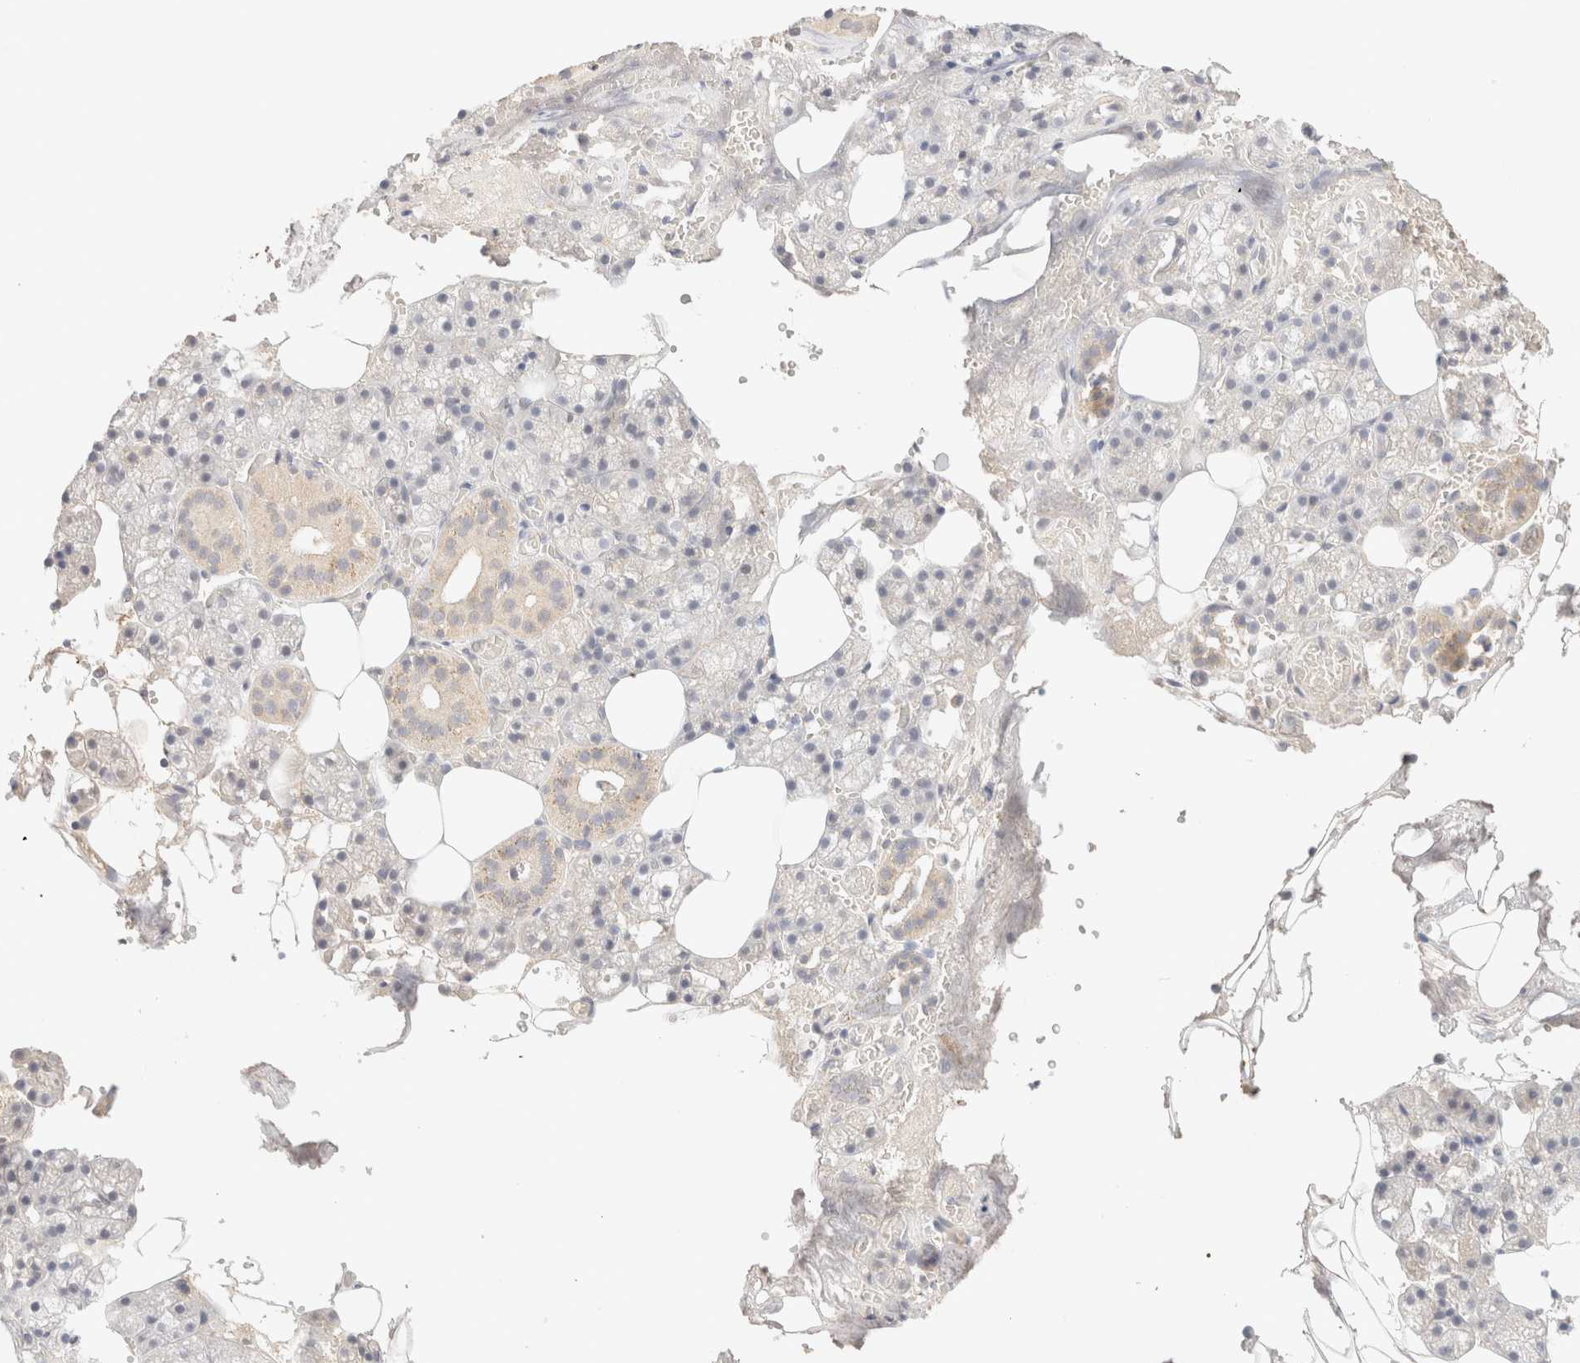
{"staining": {"intensity": "negative", "quantity": "none", "location": "none"}, "tissue": "salivary gland", "cell_type": "Glandular cells", "image_type": "normal", "snomed": [{"axis": "morphology", "description": "Normal tissue, NOS"}, {"axis": "topography", "description": "Salivary gland"}], "caption": "This is a image of immunohistochemistry (IHC) staining of unremarkable salivary gland, which shows no positivity in glandular cells.", "gene": "SARM1", "patient": {"sex": "male", "age": 62}}